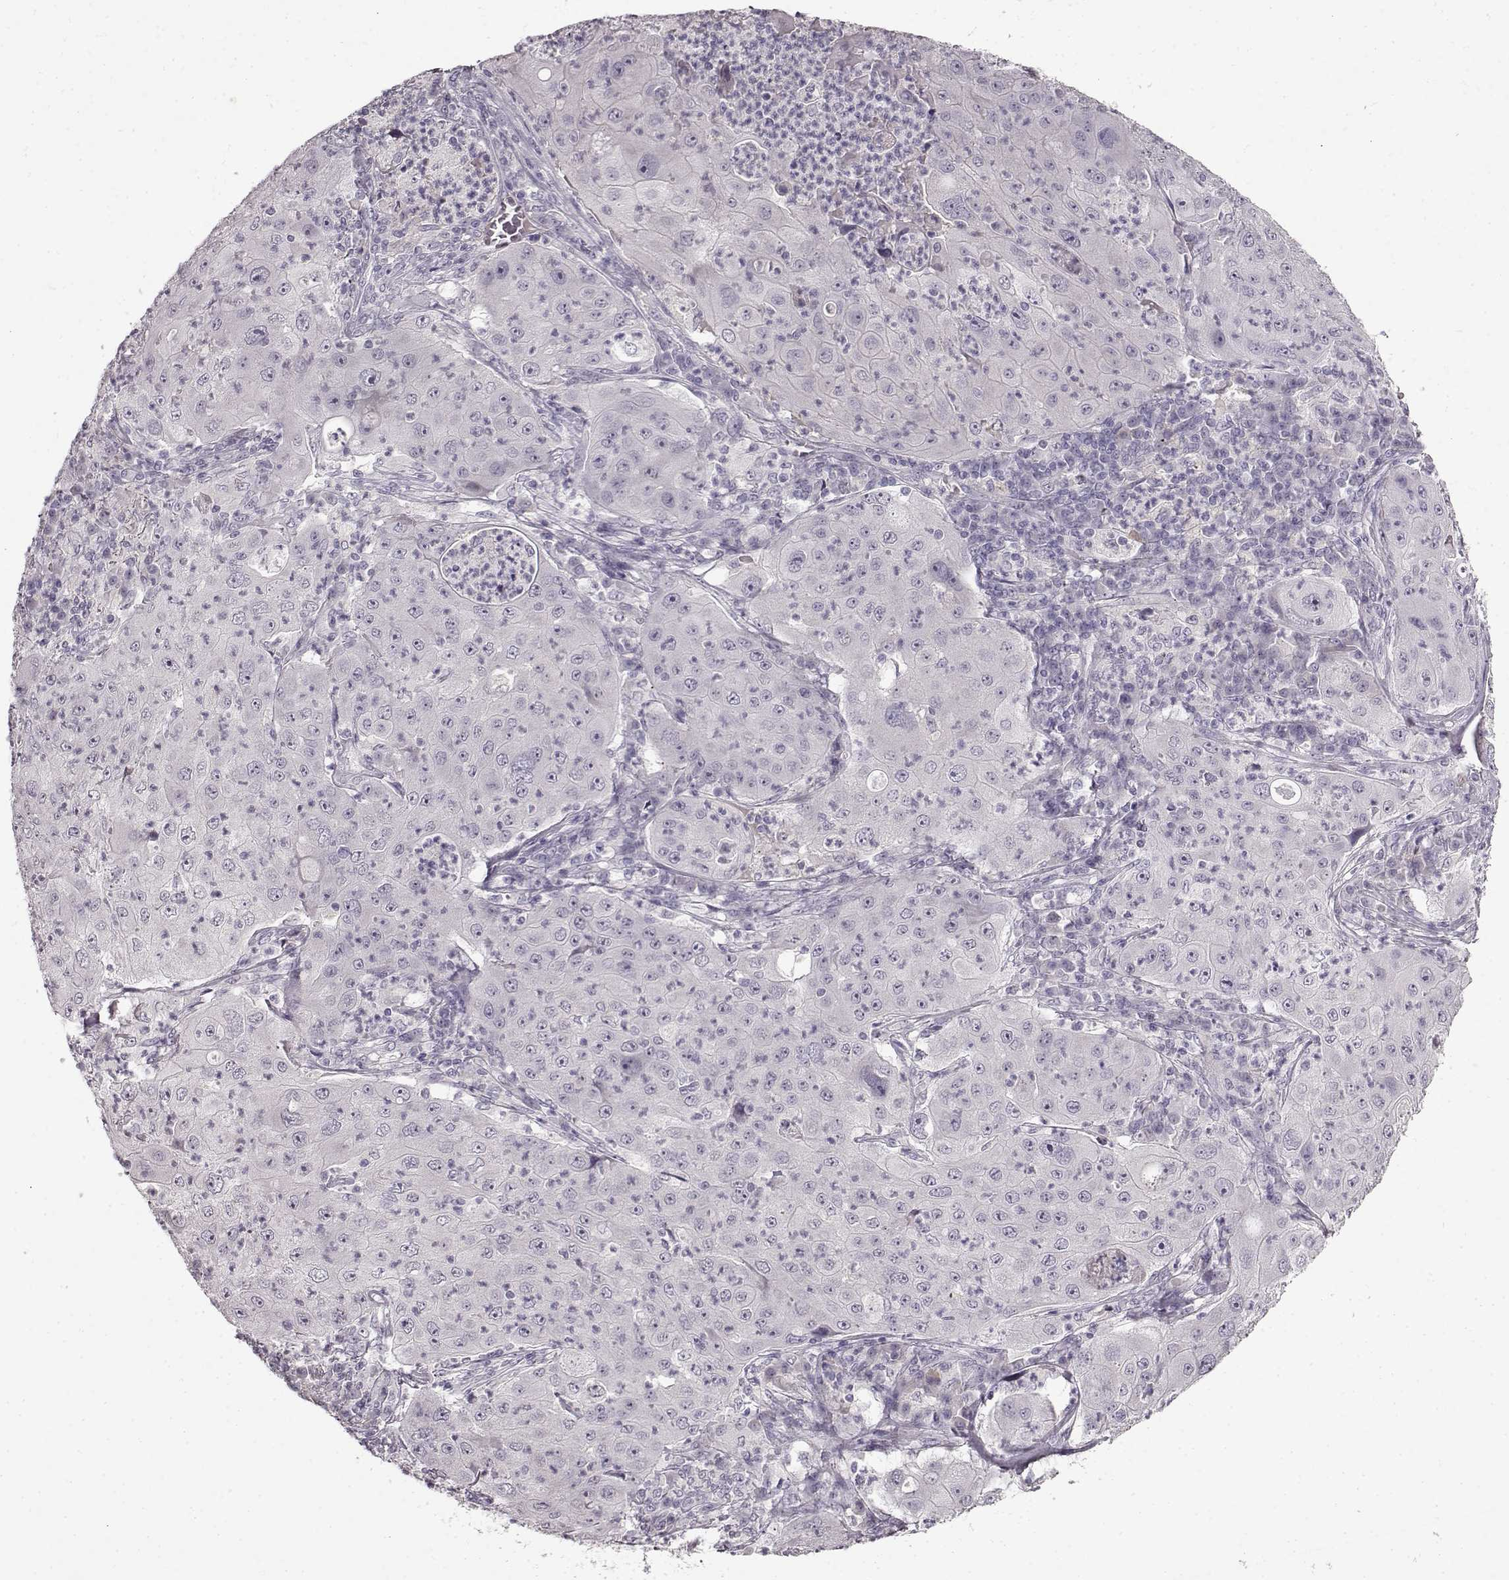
{"staining": {"intensity": "negative", "quantity": "none", "location": "none"}, "tissue": "lung cancer", "cell_type": "Tumor cells", "image_type": "cancer", "snomed": [{"axis": "morphology", "description": "Squamous cell carcinoma, NOS"}, {"axis": "topography", "description": "Lung"}], "caption": "Lung cancer was stained to show a protein in brown. There is no significant expression in tumor cells.", "gene": "FSHB", "patient": {"sex": "female", "age": 59}}